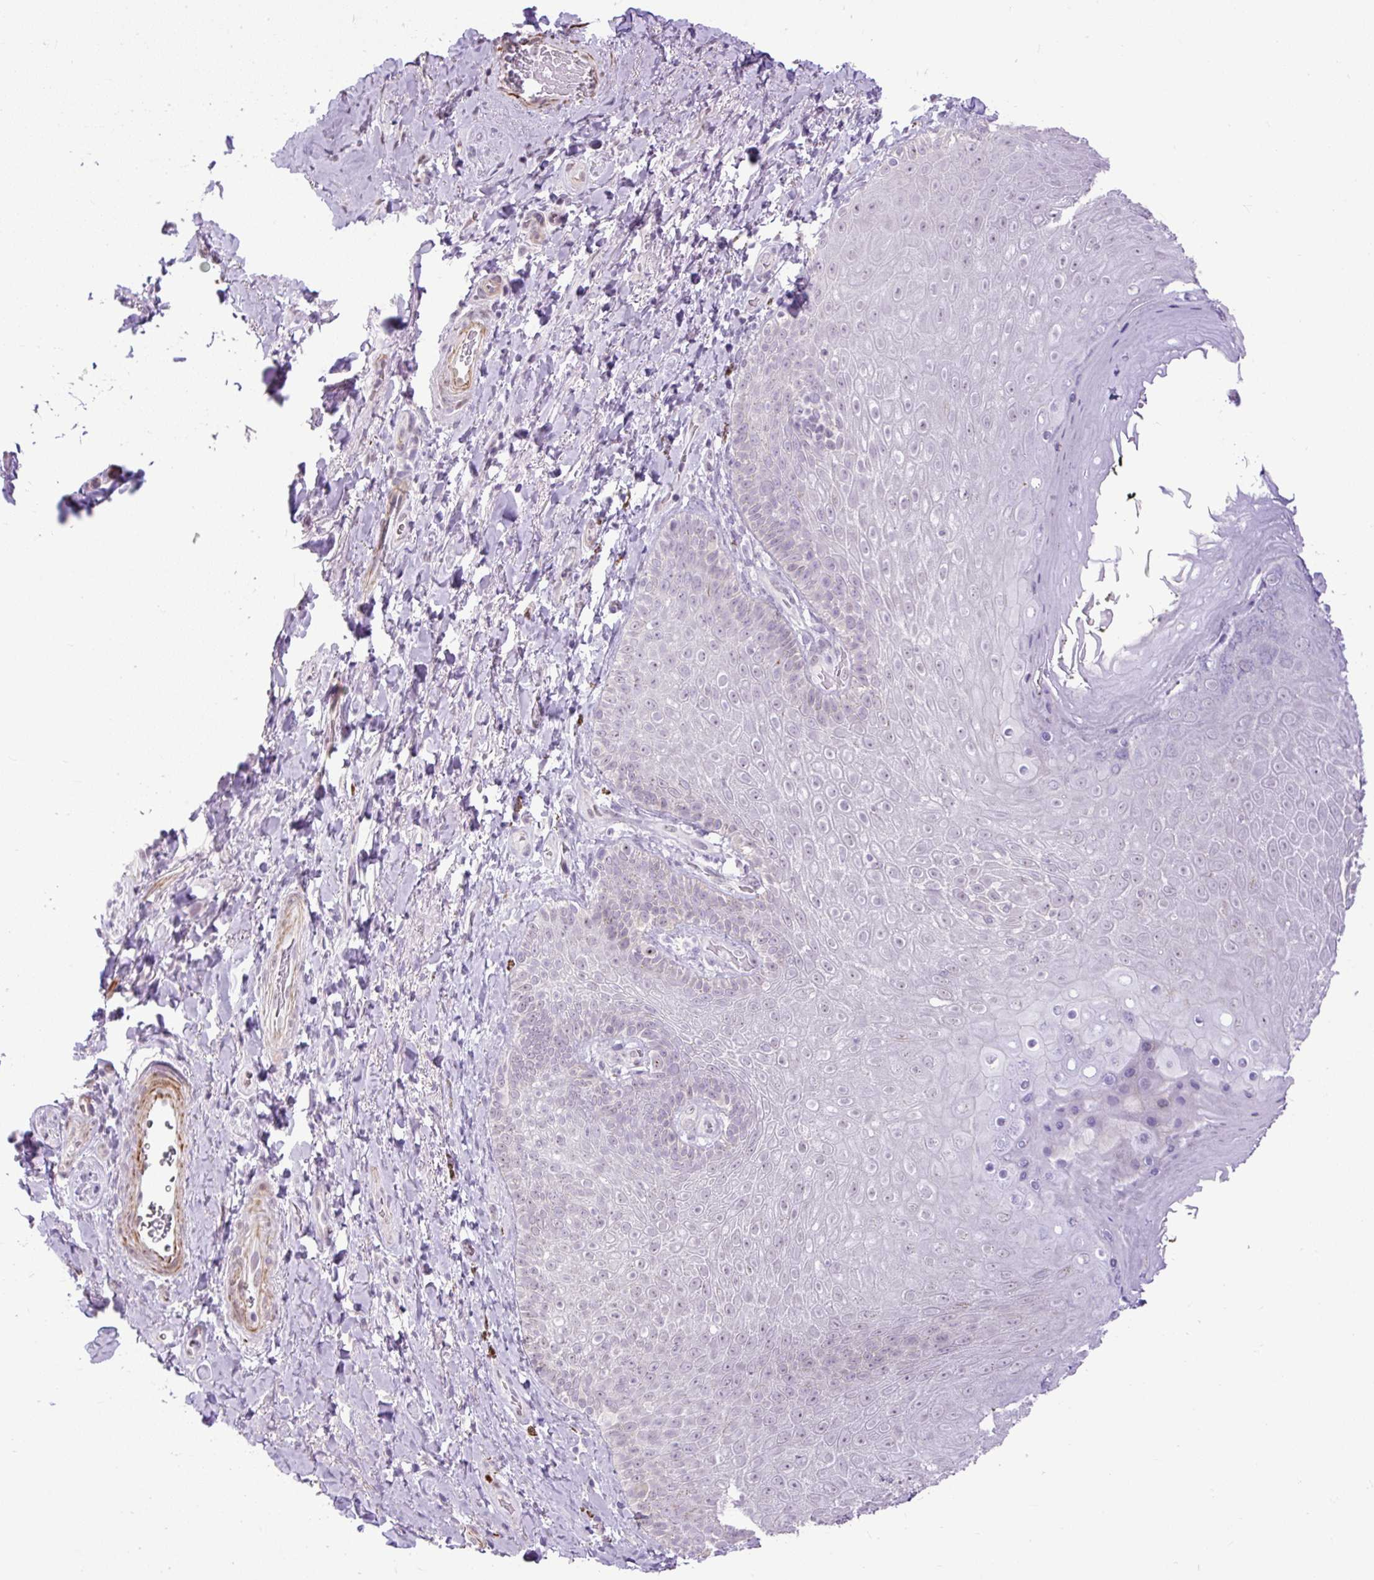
{"staining": {"intensity": "moderate", "quantity": "<25%", "location": "cytoplasmic/membranous"}, "tissue": "skin", "cell_type": "Epidermal cells", "image_type": "normal", "snomed": [{"axis": "morphology", "description": "Normal tissue, NOS"}, {"axis": "topography", "description": "Anal"}, {"axis": "topography", "description": "Peripheral nerve tissue"}], "caption": "Normal skin demonstrates moderate cytoplasmic/membranous staining in approximately <25% of epidermal cells.", "gene": "ZNF197", "patient": {"sex": "male", "age": 53}}